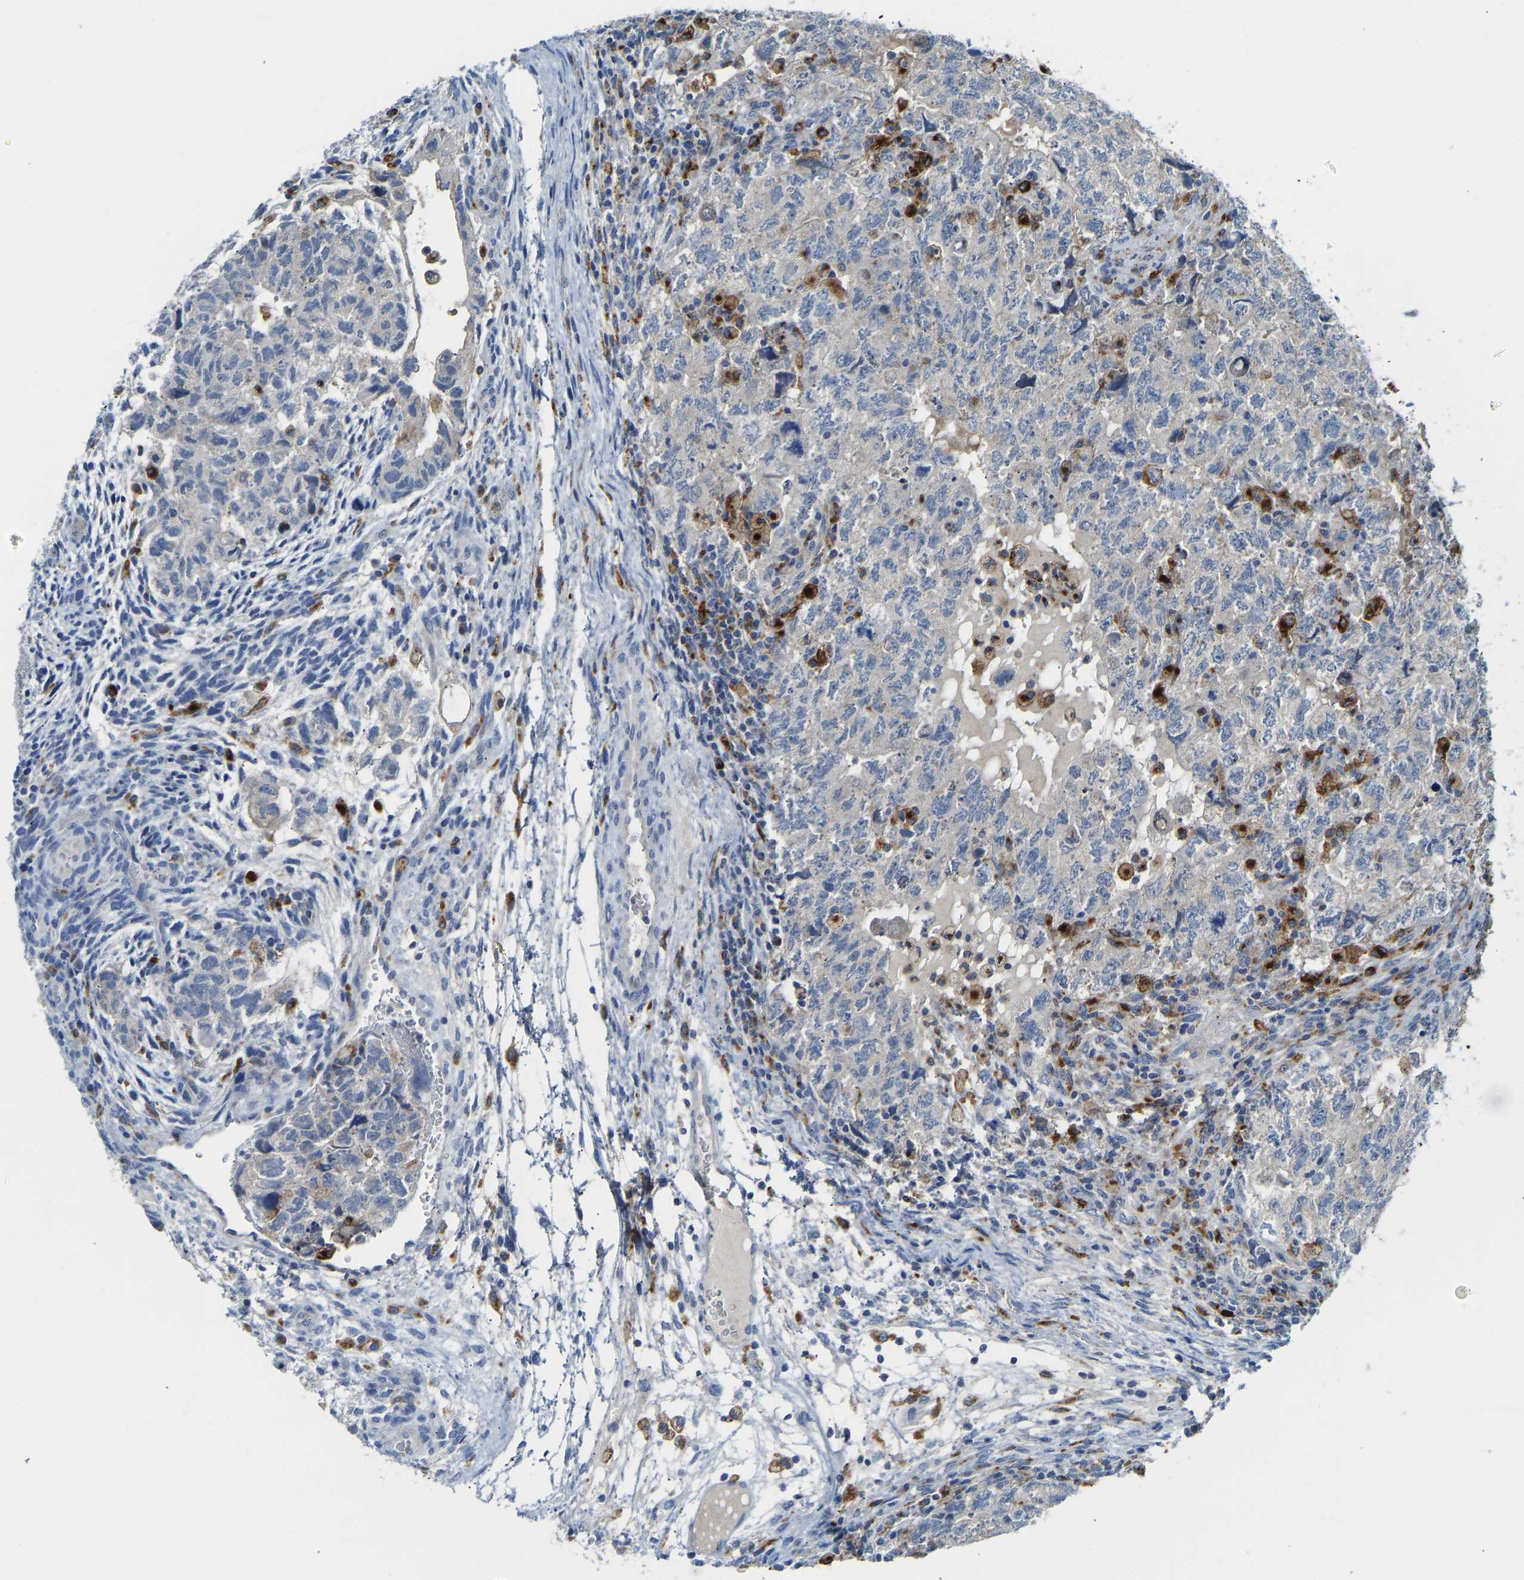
{"staining": {"intensity": "negative", "quantity": "none", "location": "none"}, "tissue": "testis cancer", "cell_type": "Tumor cells", "image_type": "cancer", "snomed": [{"axis": "morphology", "description": "Carcinoma, Embryonal, NOS"}, {"axis": "topography", "description": "Testis"}], "caption": "IHC of human embryonal carcinoma (testis) displays no positivity in tumor cells. (DAB immunohistochemistry (IHC) visualized using brightfield microscopy, high magnification).", "gene": "ATP6V1E1", "patient": {"sex": "male", "age": 36}}